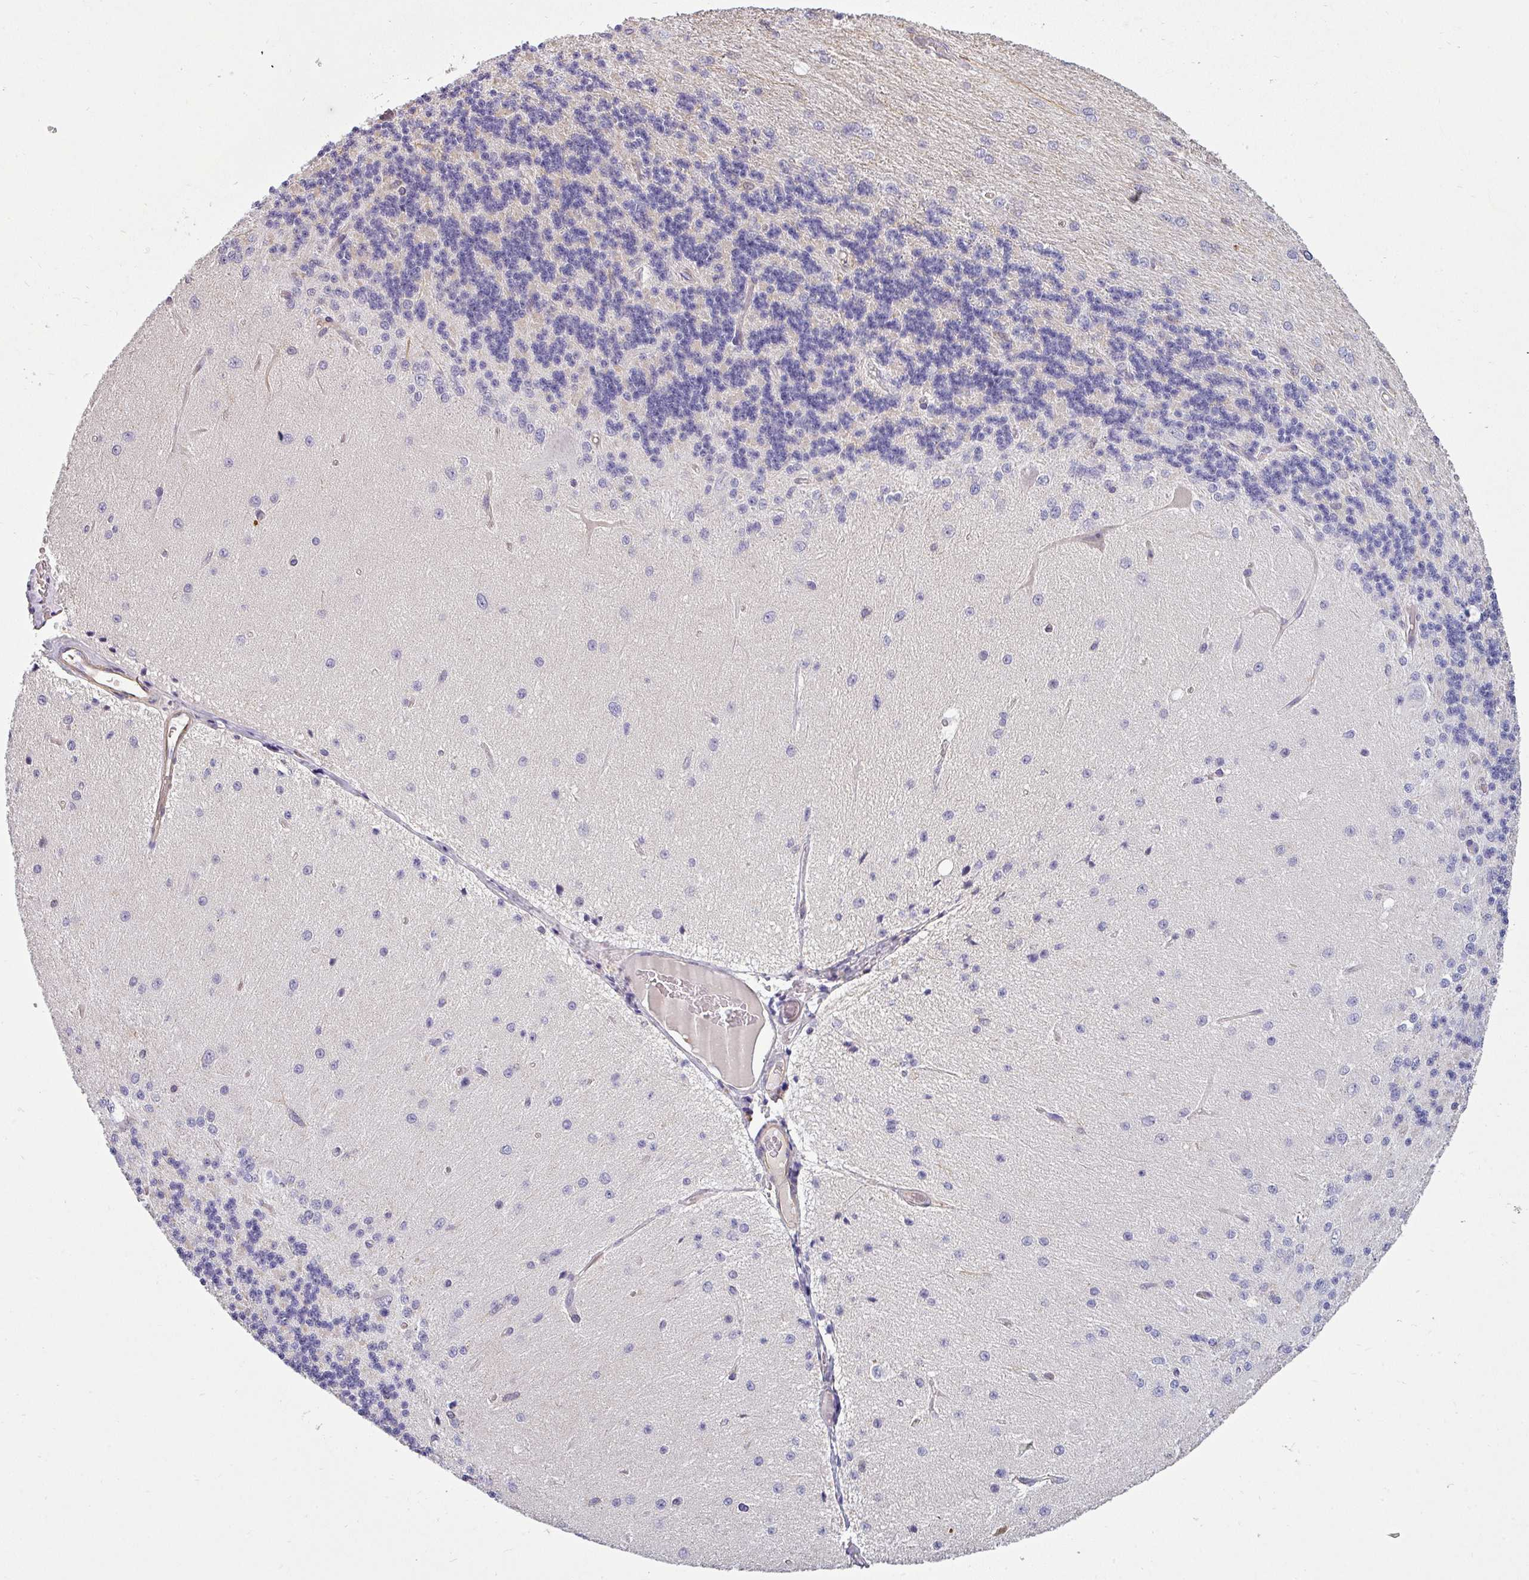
{"staining": {"intensity": "negative", "quantity": "none", "location": "none"}, "tissue": "cerebellum", "cell_type": "Cells in granular layer", "image_type": "normal", "snomed": [{"axis": "morphology", "description": "Normal tissue, NOS"}, {"axis": "topography", "description": "Cerebellum"}], "caption": "Immunohistochemistry (IHC) histopathology image of unremarkable cerebellum: human cerebellum stained with DAB displays no significant protein positivity in cells in granular layer.", "gene": "ZNF835", "patient": {"sex": "female", "age": 29}}